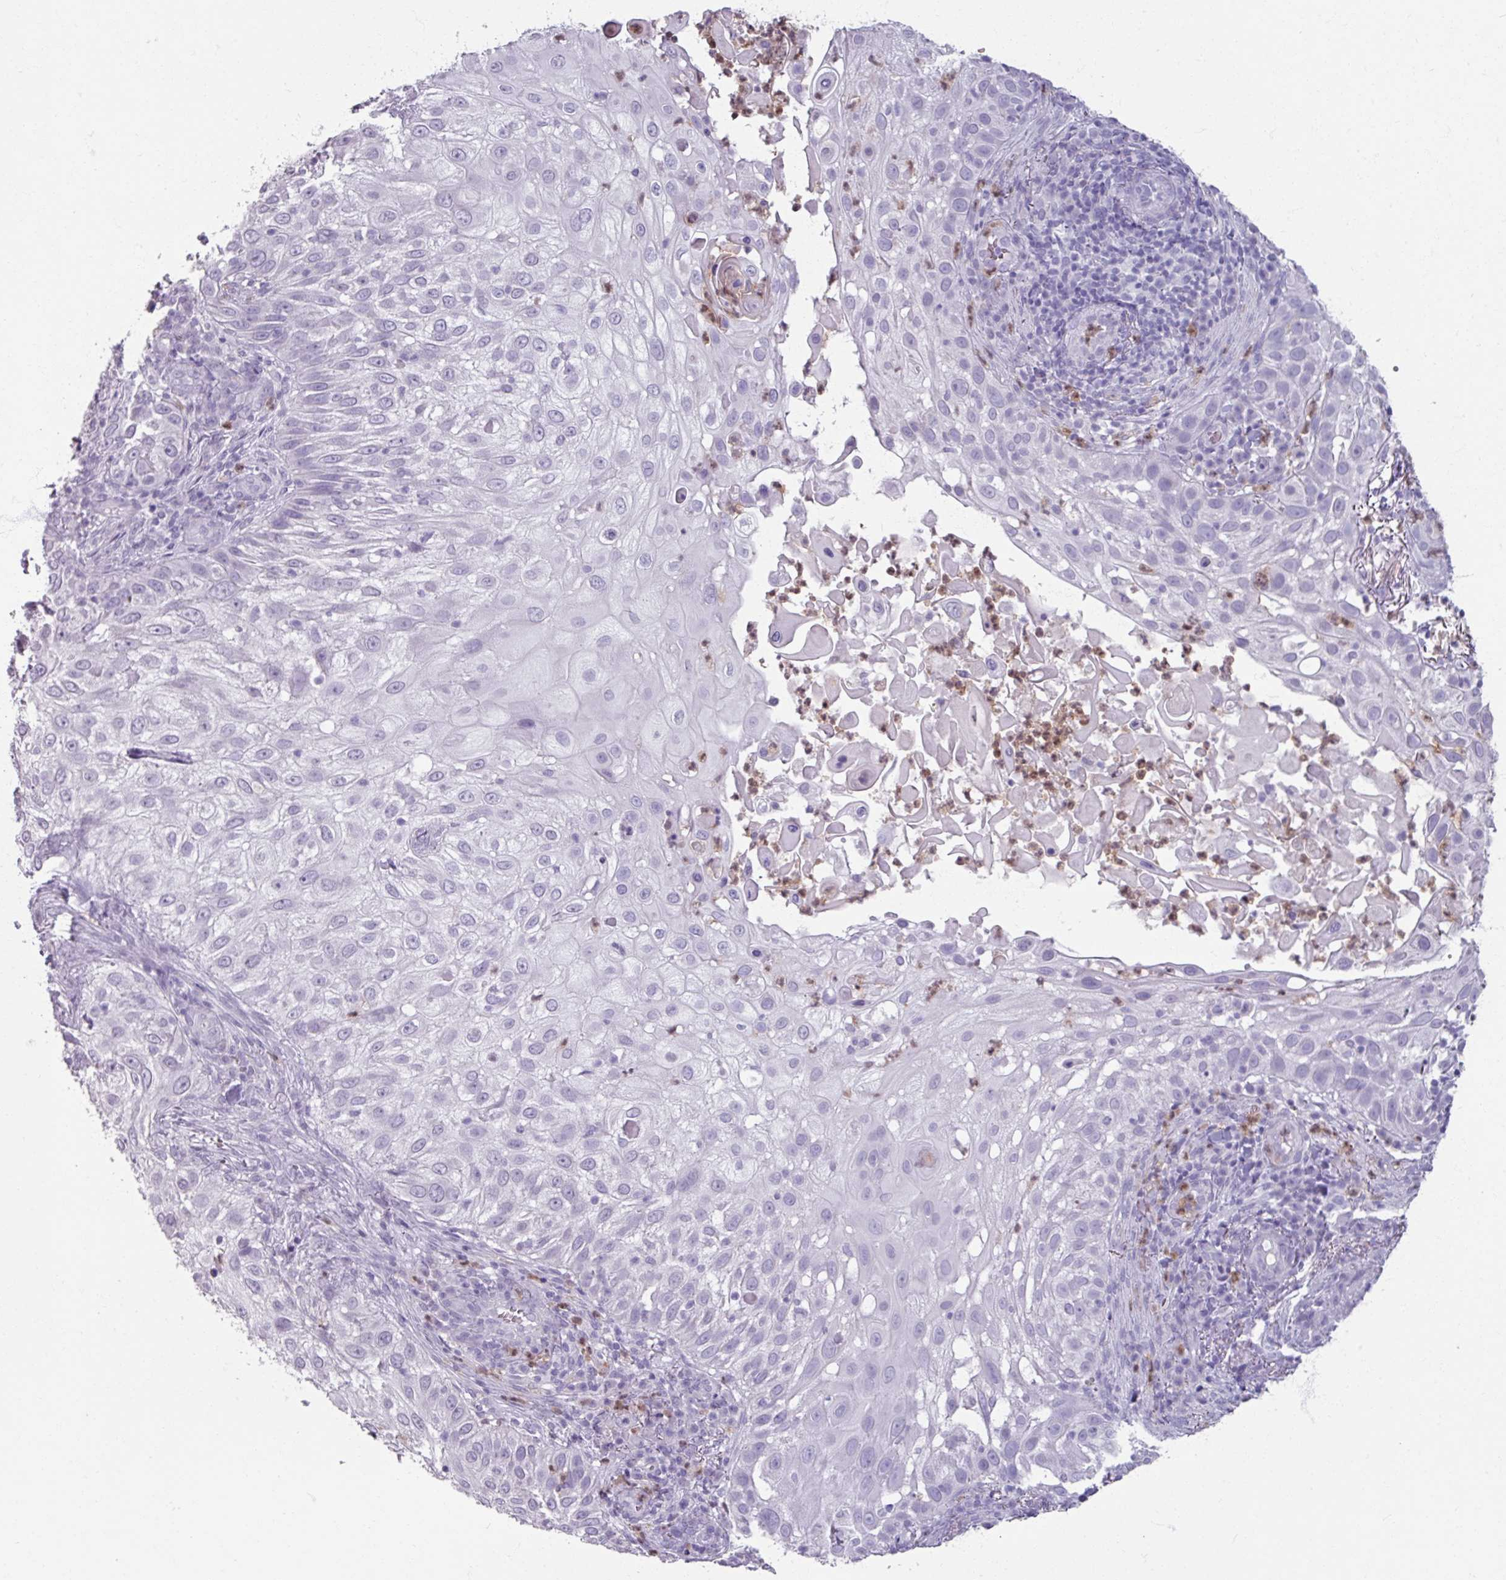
{"staining": {"intensity": "negative", "quantity": "none", "location": "none"}, "tissue": "skin cancer", "cell_type": "Tumor cells", "image_type": "cancer", "snomed": [{"axis": "morphology", "description": "Squamous cell carcinoma, NOS"}, {"axis": "topography", "description": "Skin"}], "caption": "Human skin cancer stained for a protein using IHC exhibits no staining in tumor cells.", "gene": "ARG1", "patient": {"sex": "female", "age": 44}}